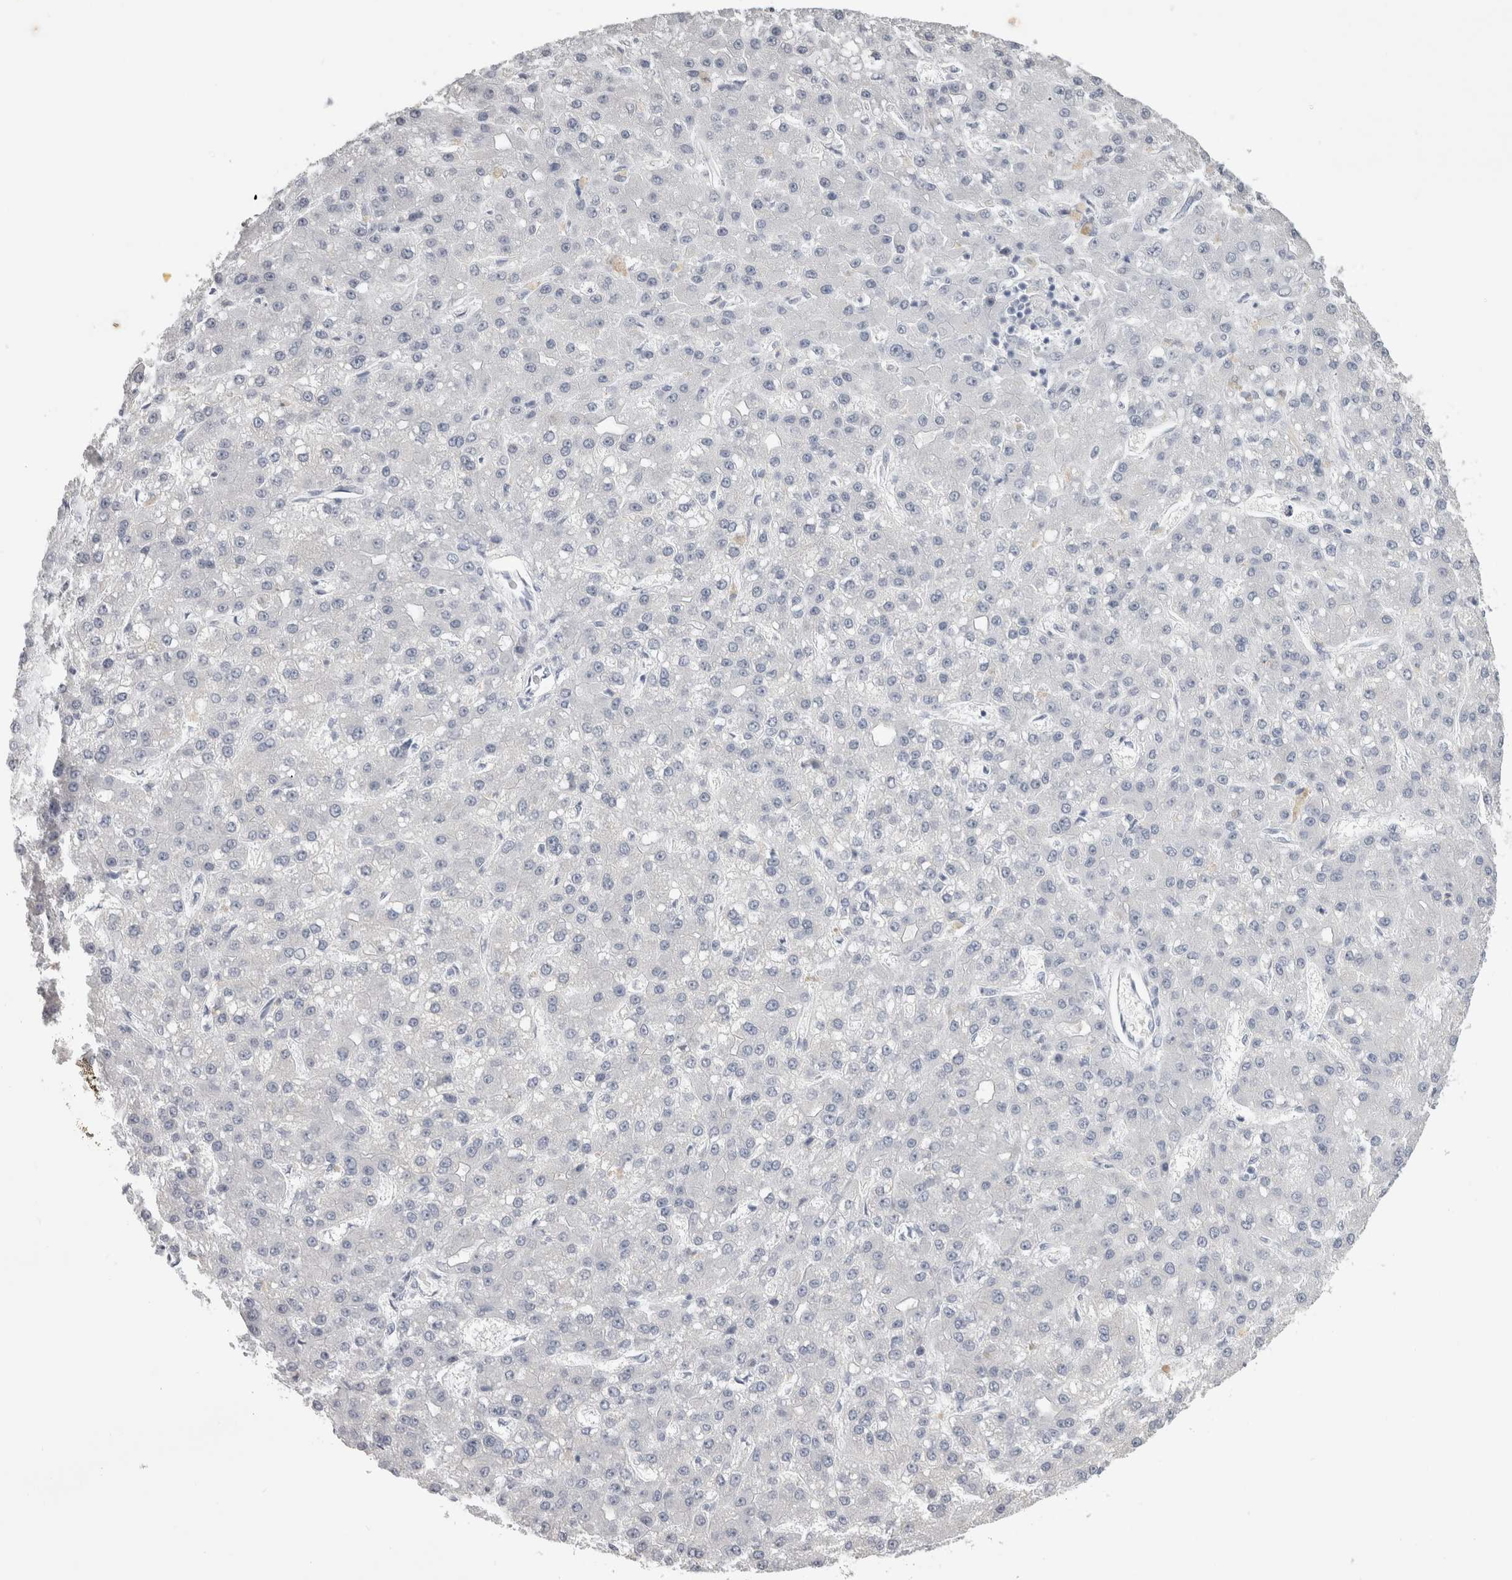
{"staining": {"intensity": "negative", "quantity": "none", "location": "none"}, "tissue": "liver cancer", "cell_type": "Tumor cells", "image_type": "cancer", "snomed": [{"axis": "morphology", "description": "Carcinoma, Hepatocellular, NOS"}, {"axis": "topography", "description": "Liver"}], "caption": "Protein analysis of liver cancer demonstrates no significant positivity in tumor cells.", "gene": "ADAM2", "patient": {"sex": "male", "age": 67}}